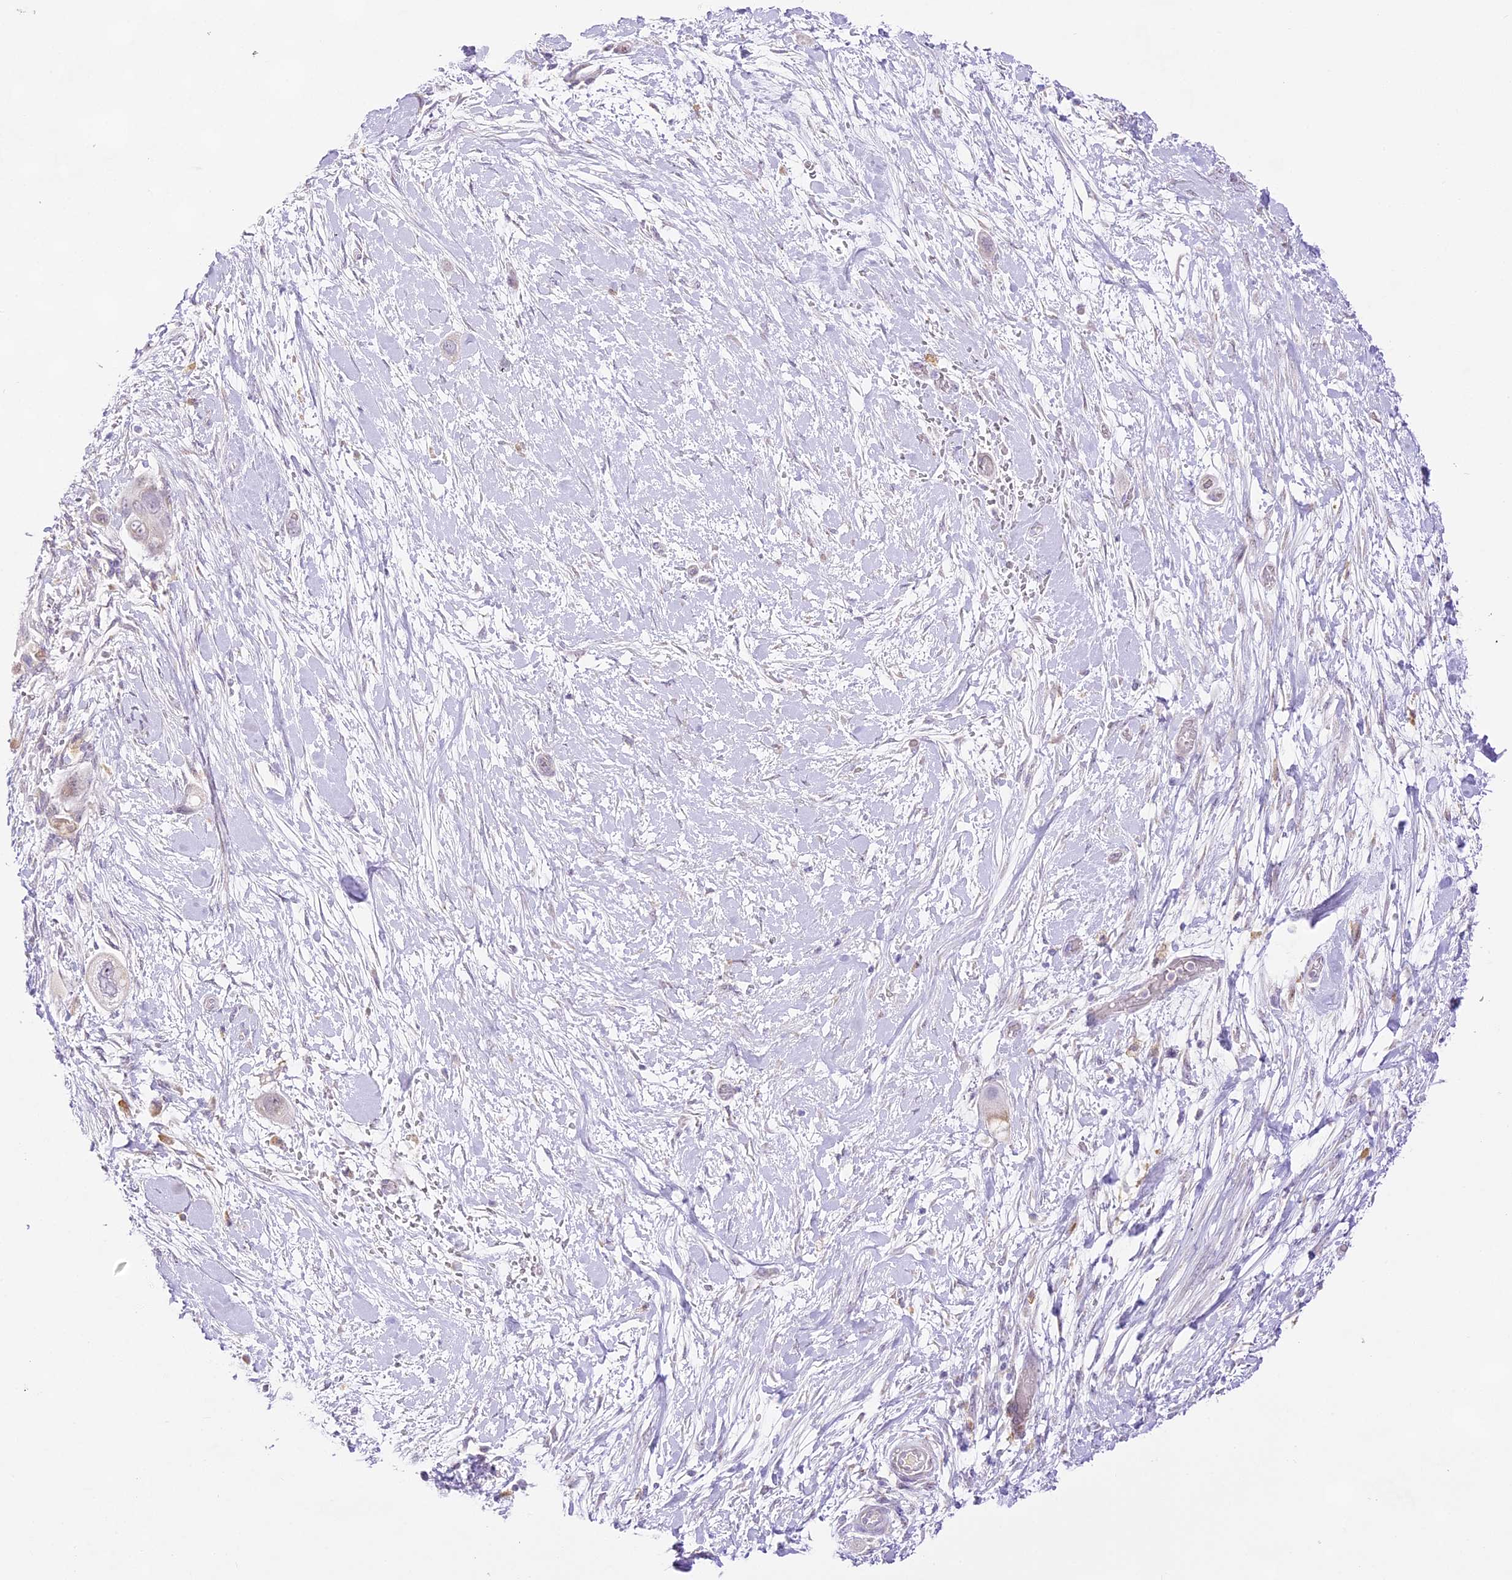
{"staining": {"intensity": "negative", "quantity": "none", "location": "none"}, "tissue": "pancreatic cancer", "cell_type": "Tumor cells", "image_type": "cancer", "snomed": [{"axis": "morphology", "description": "Adenocarcinoma, NOS"}, {"axis": "topography", "description": "Pancreas"}], "caption": "The histopathology image exhibits no staining of tumor cells in pancreatic cancer (adenocarcinoma).", "gene": "CCDC30", "patient": {"sex": "male", "age": 68}}